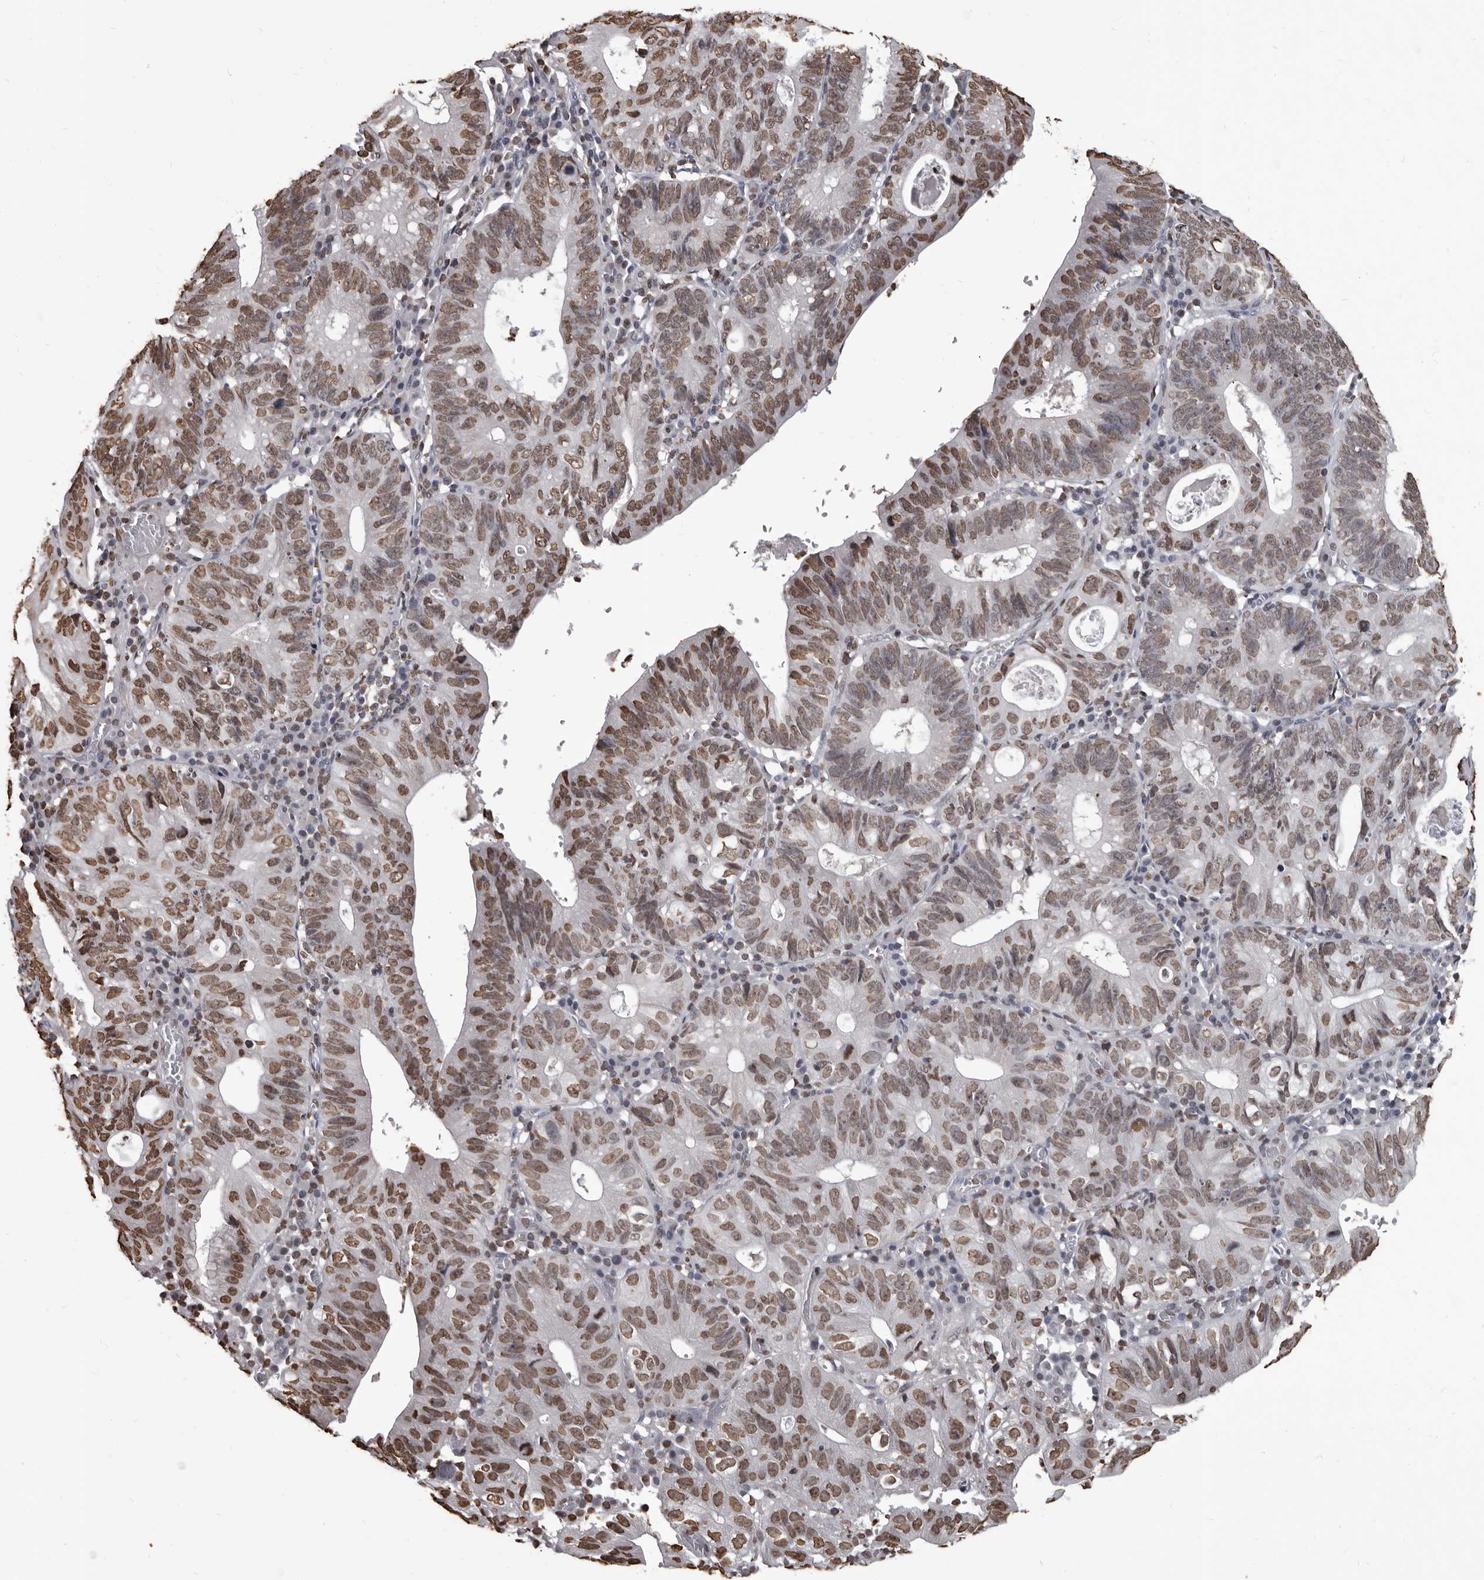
{"staining": {"intensity": "moderate", "quantity": ">75%", "location": "nuclear"}, "tissue": "stomach cancer", "cell_type": "Tumor cells", "image_type": "cancer", "snomed": [{"axis": "morphology", "description": "Adenocarcinoma, NOS"}, {"axis": "topography", "description": "Stomach"}], "caption": "Immunohistochemistry histopathology image of neoplastic tissue: human stomach adenocarcinoma stained using immunohistochemistry exhibits medium levels of moderate protein expression localized specifically in the nuclear of tumor cells, appearing as a nuclear brown color.", "gene": "AHR", "patient": {"sex": "male", "age": 59}}